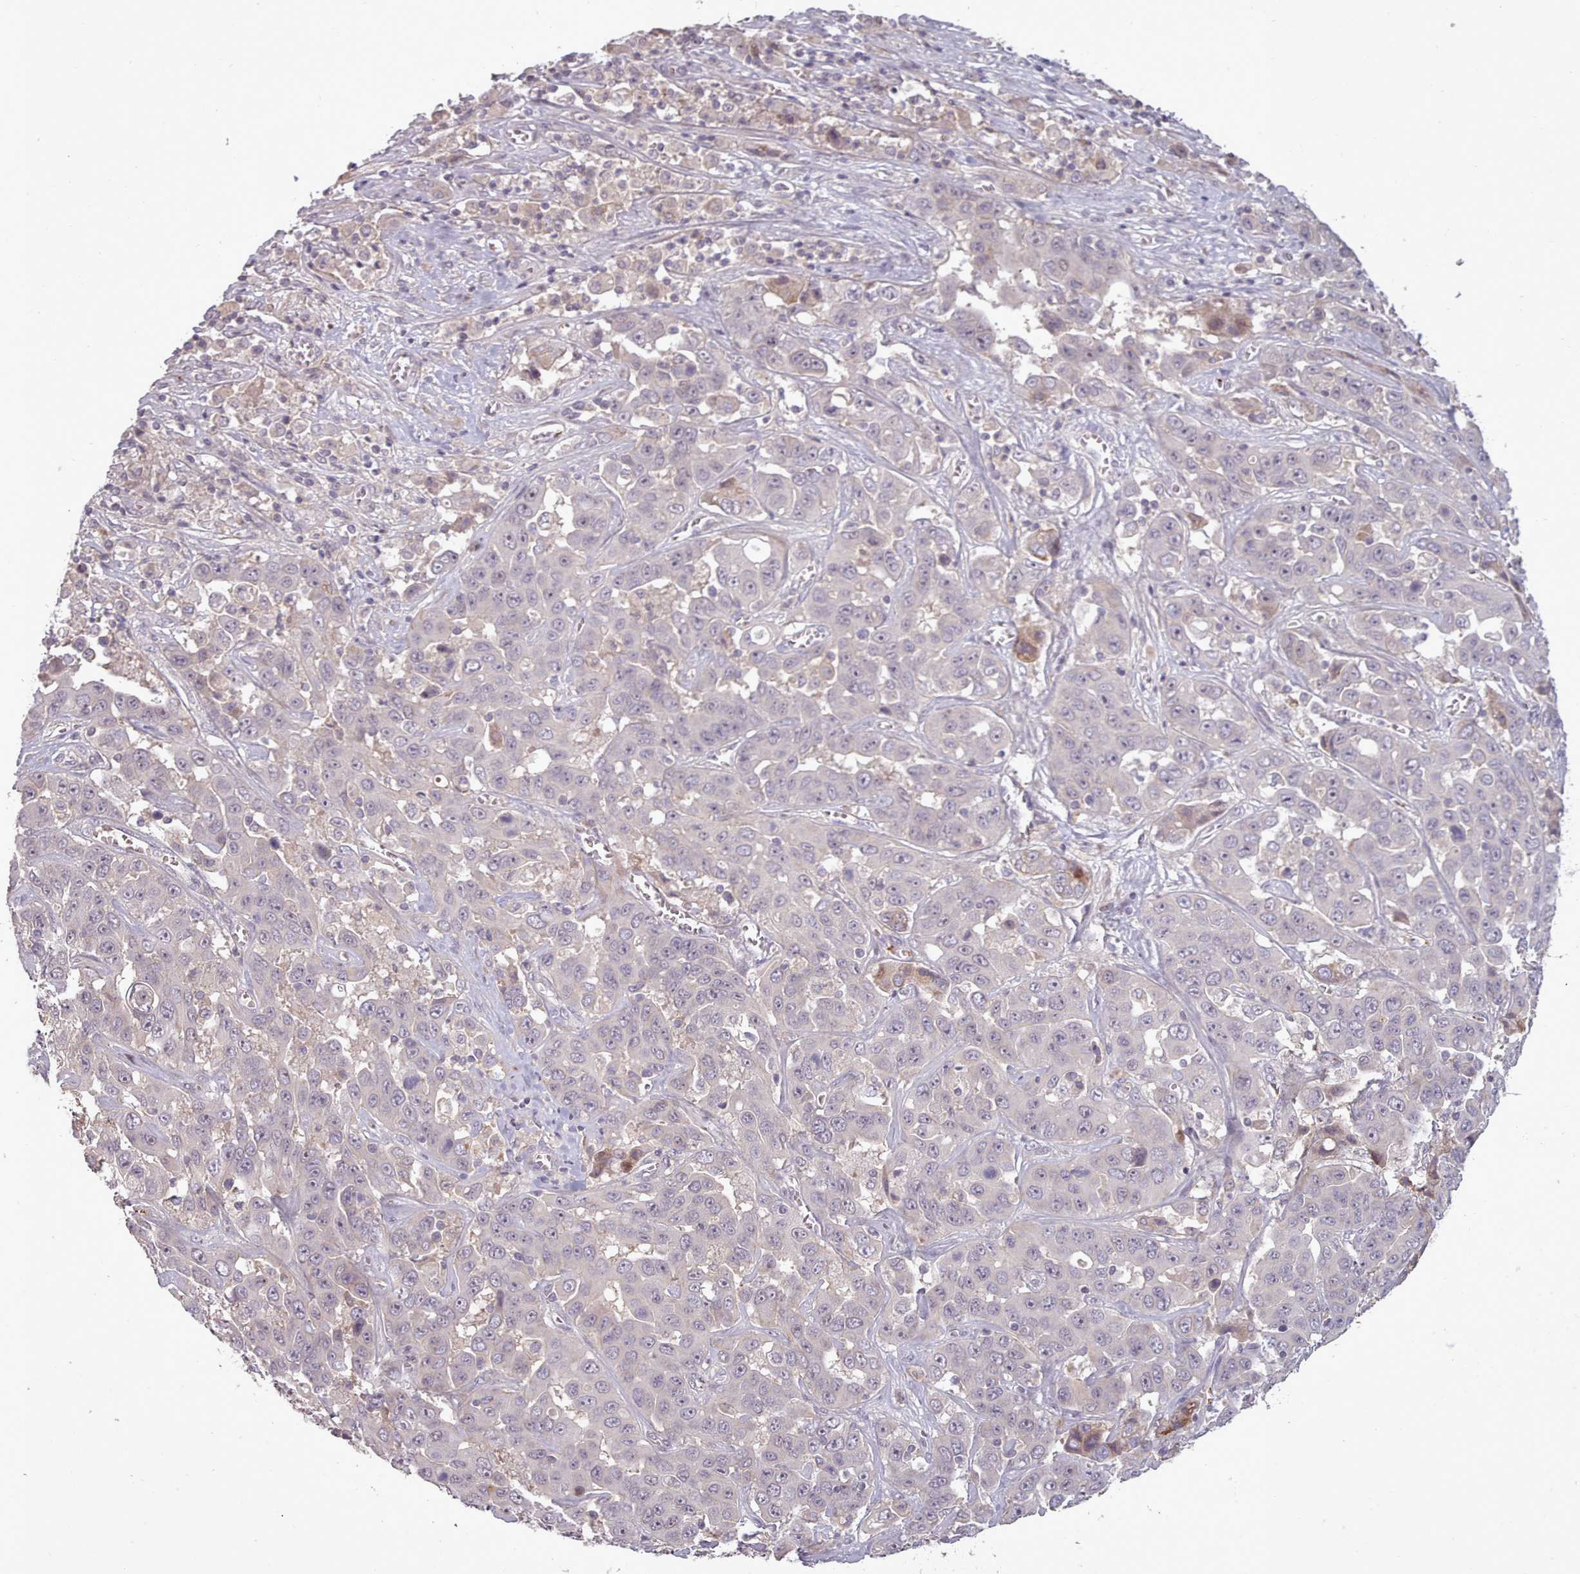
{"staining": {"intensity": "negative", "quantity": "none", "location": "none"}, "tissue": "liver cancer", "cell_type": "Tumor cells", "image_type": "cancer", "snomed": [{"axis": "morphology", "description": "Cholangiocarcinoma"}, {"axis": "topography", "description": "Liver"}], "caption": "Liver cholangiocarcinoma stained for a protein using immunohistochemistry displays no staining tumor cells.", "gene": "LEFTY2", "patient": {"sex": "female", "age": 52}}